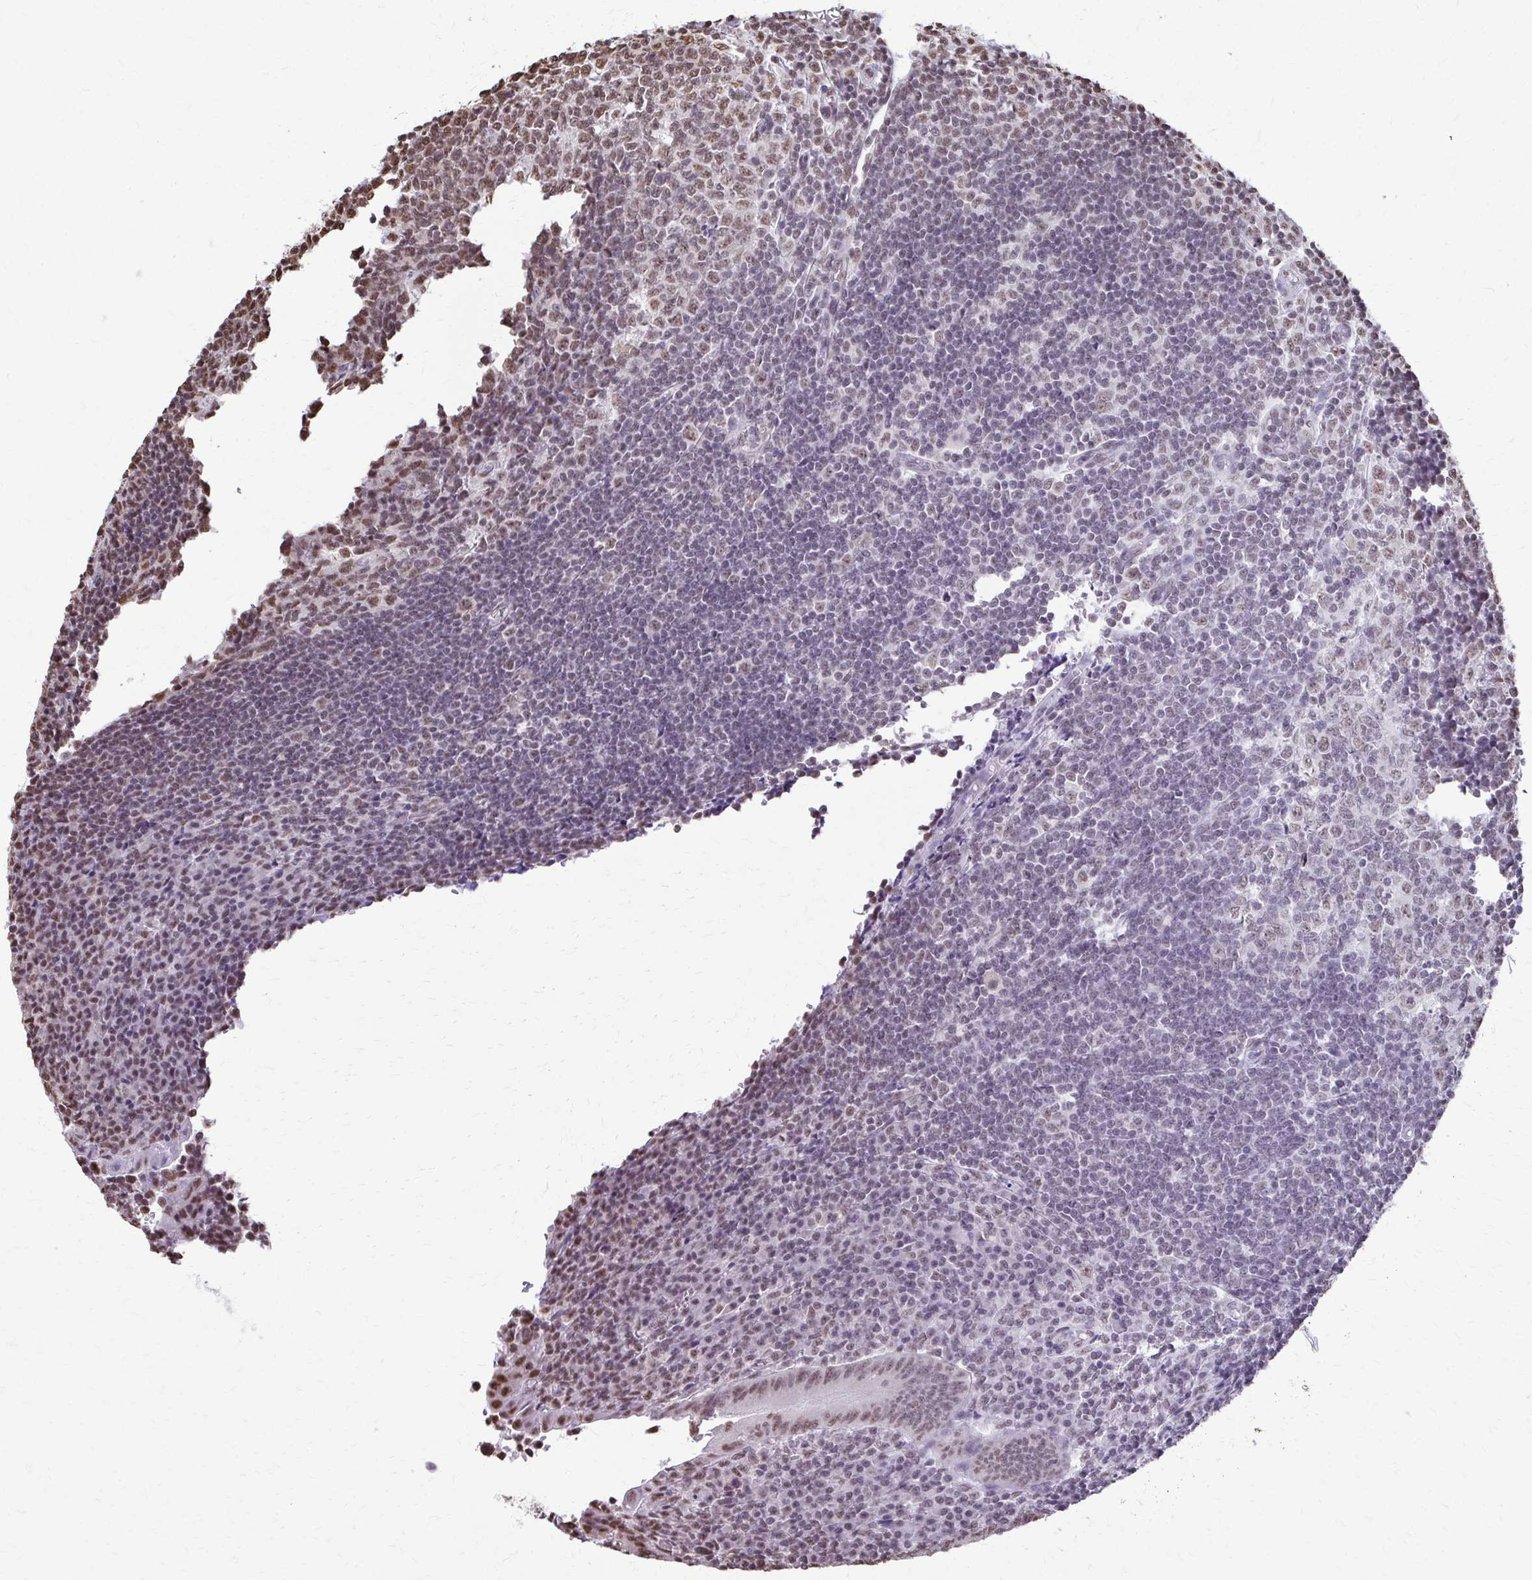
{"staining": {"intensity": "moderate", "quantity": ">75%", "location": "nuclear"}, "tissue": "appendix", "cell_type": "Glandular cells", "image_type": "normal", "snomed": [{"axis": "morphology", "description": "Normal tissue, NOS"}, {"axis": "topography", "description": "Appendix"}], "caption": "High-magnification brightfield microscopy of unremarkable appendix stained with DAB (3,3'-diaminobenzidine) (brown) and counterstained with hematoxylin (blue). glandular cells exhibit moderate nuclear positivity is present in about>75% of cells.", "gene": "SNRPA", "patient": {"sex": "male", "age": 18}}